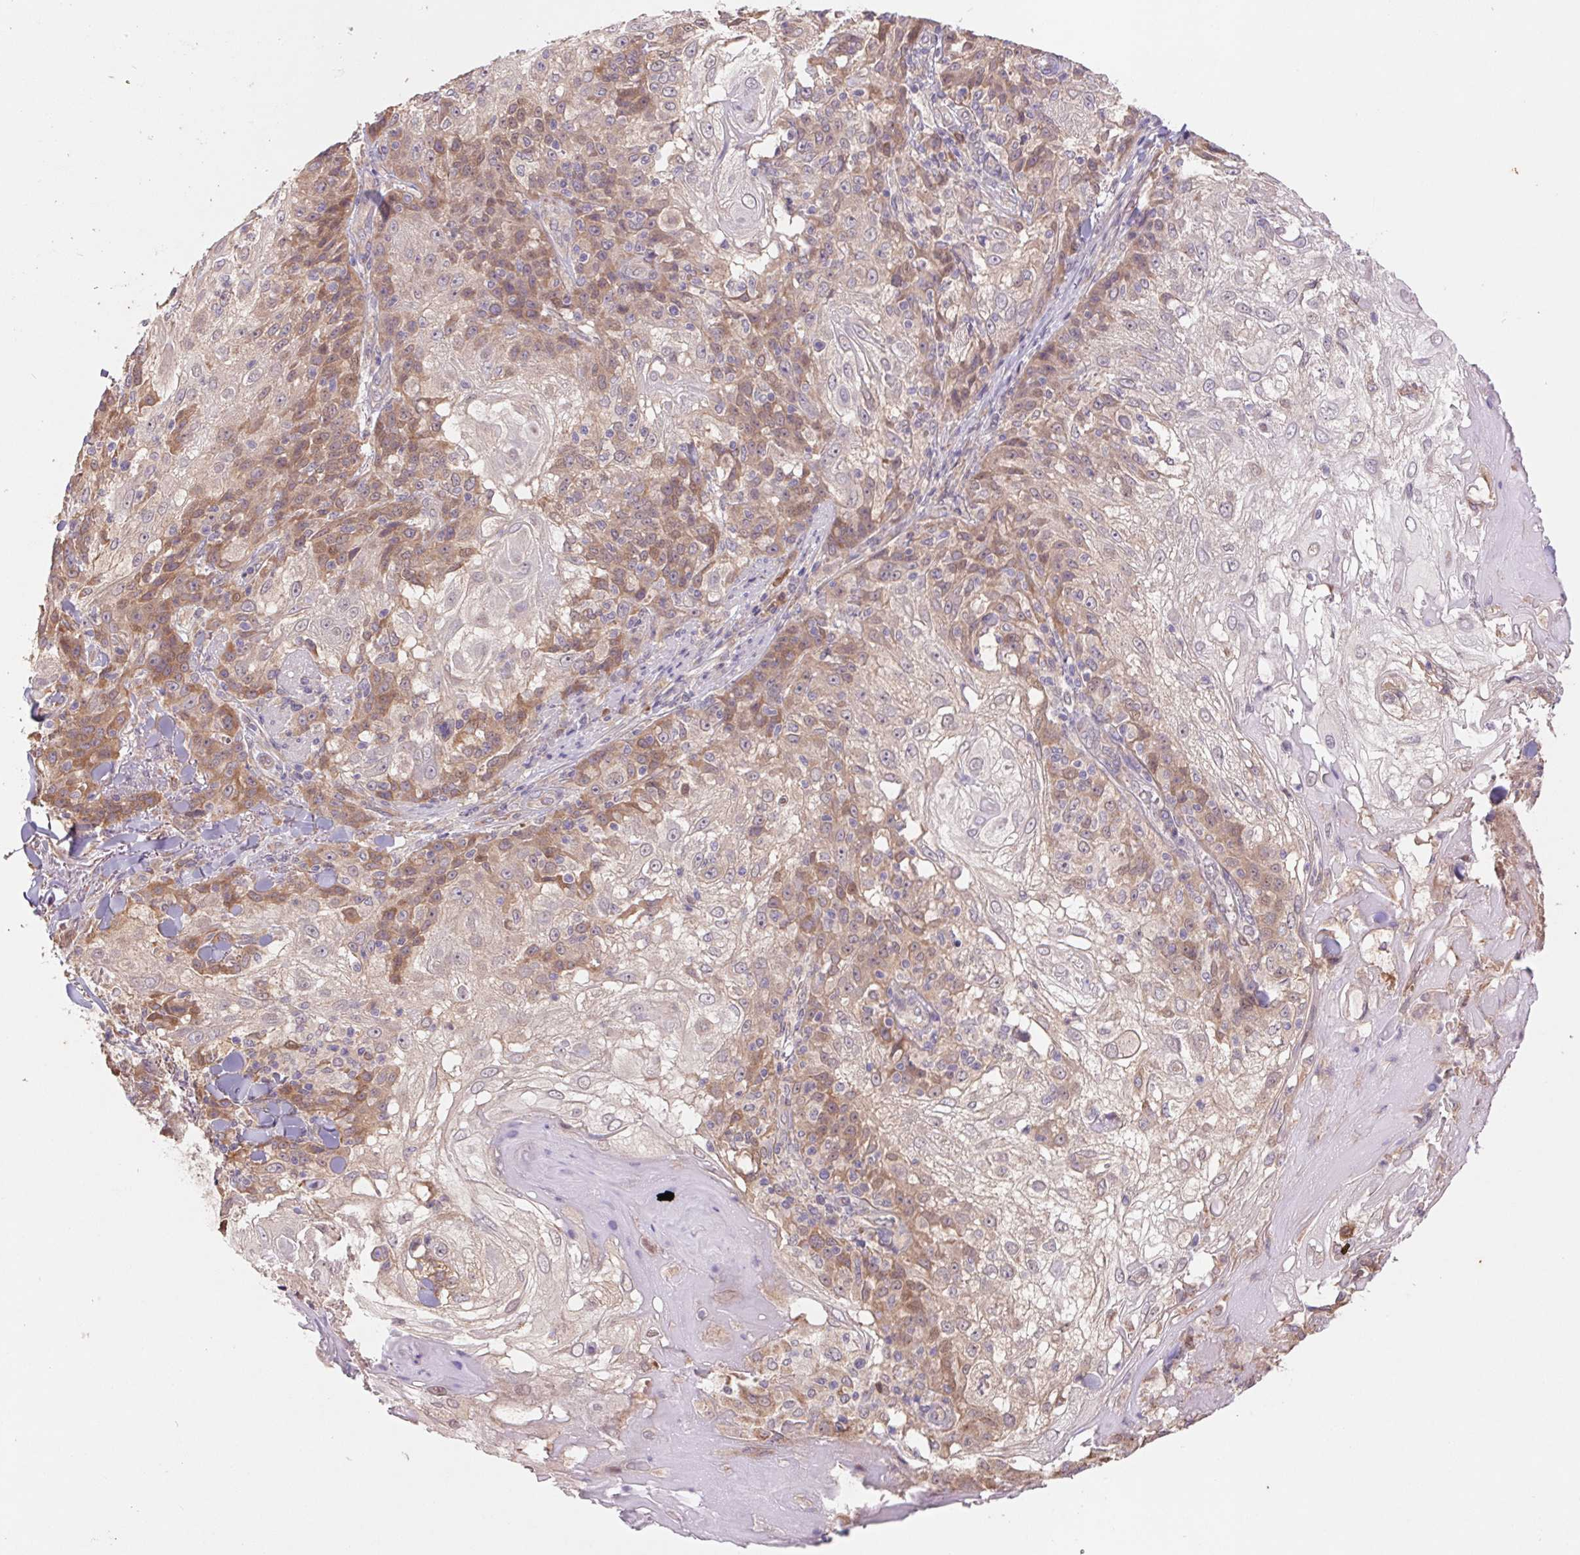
{"staining": {"intensity": "moderate", "quantity": "25%-75%", "location": "cytoplasmic/membranous"}, "tissue": "skin cancer", "cell_type": "Tumor cells", "image_type": "cancer", "snomed": [{"axis": "morphology", "description": "Normal tissue, NOS"}, {"axis": "morphology", "description": "Squamous cell carcinoma, NOS"}, {"axis": "topography", "description": "Skin"}], "caption": "DAB (3,3'-diaminobenzidine) immunohistochemical staining of human skin cancer demonstrates moderate cytoplasmic/membranous protein positivity in about 25%-75% of tumor cells. The protein is stained brown, and the nuclei are stained in blue (DAB (3,3'-diaminobenzidine) IHC with brightfield microscopy, high magnification).", "gene": "RRM1", "patient": {"sex": "female", "age": 83}}